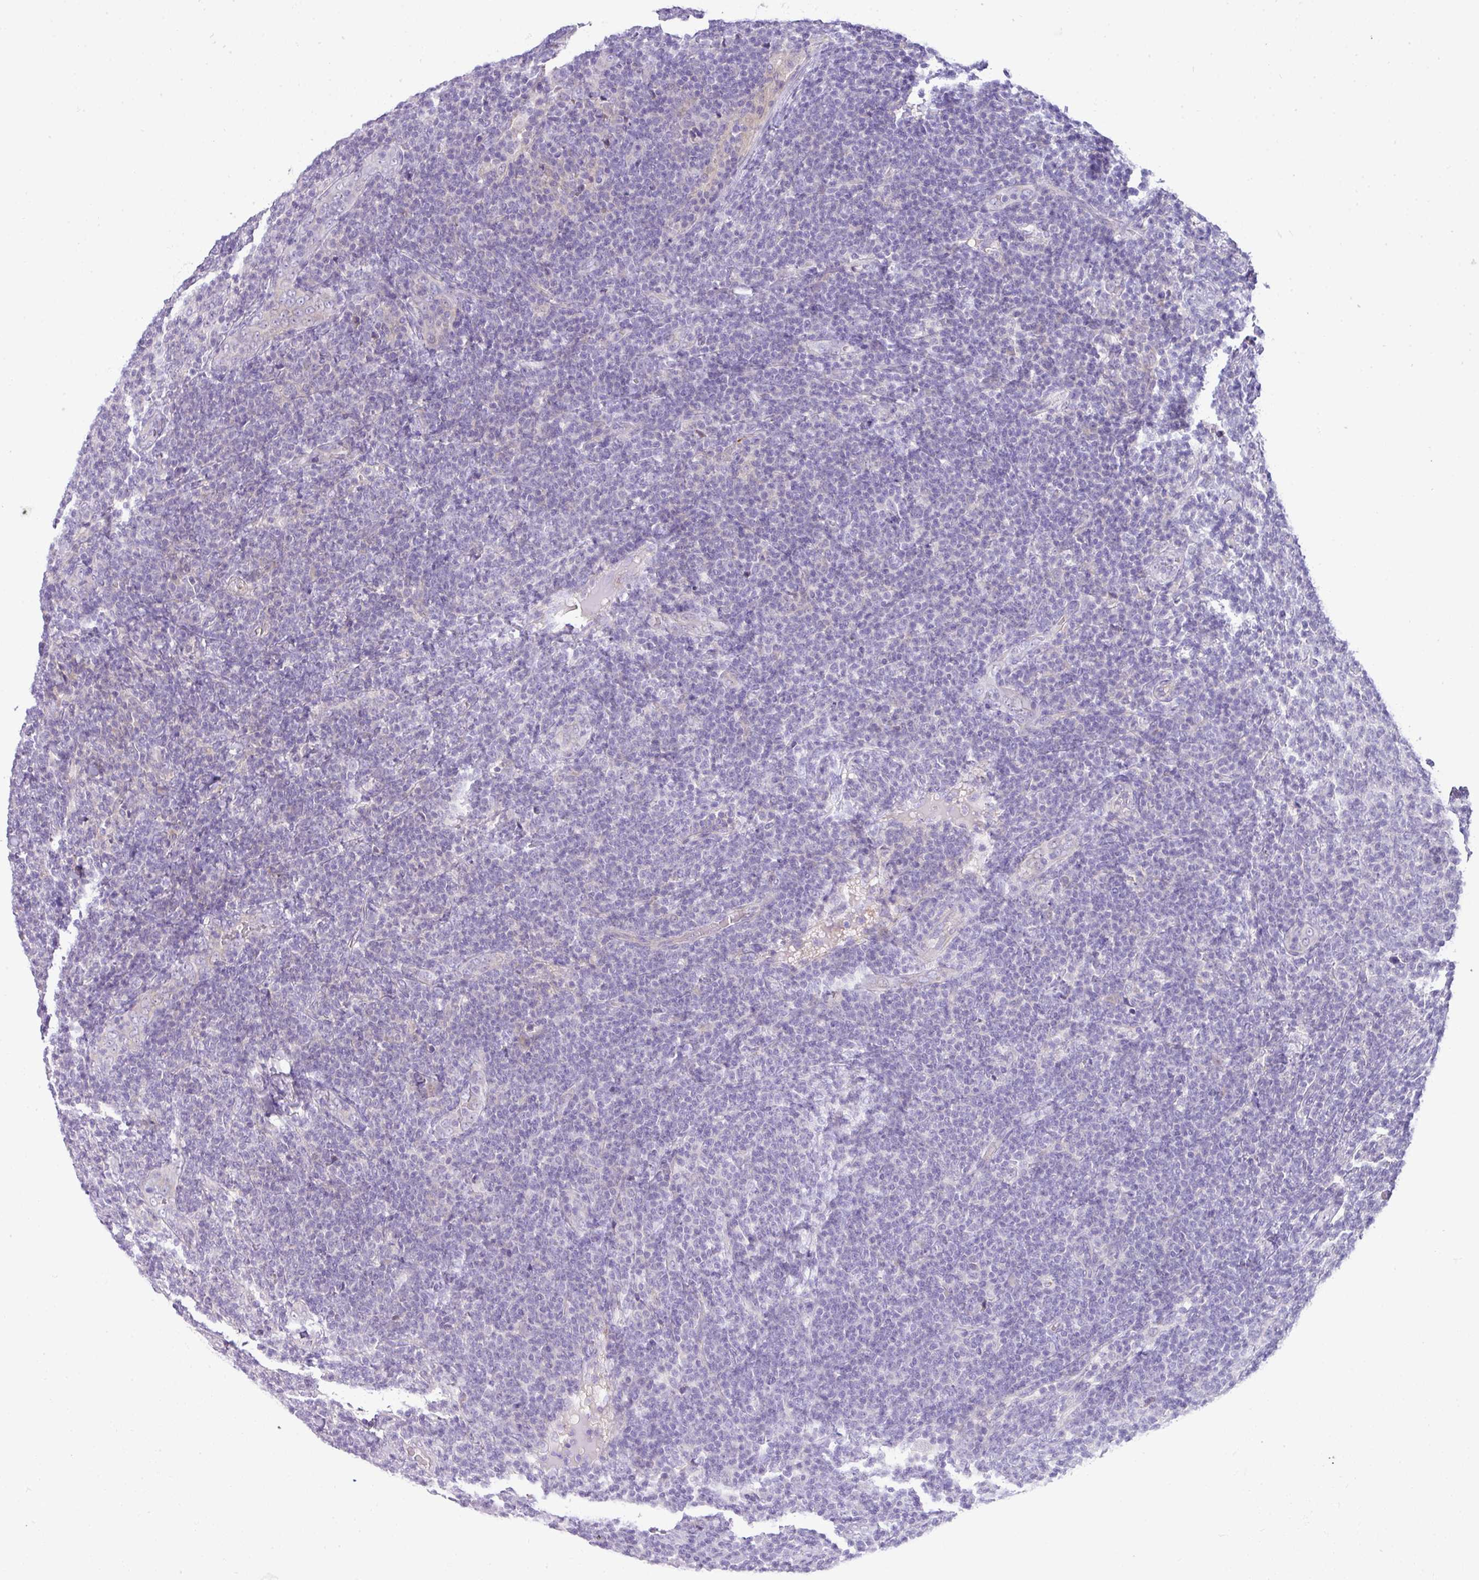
{"staining": {"intensity": "negative", "quantity": "none", "location": "none"}, "tissue": "lymphoma", "cell_type": "Tumor cells", "image_type": "cancer", "snomed": [{"axis": "morphology", "description": "Malignant lymphoma, non-Hodgkin's type, Low grade"}, {"axis": "topography", "description": "Lymph node"}], "caption": "A photomicrograph of malignant lymphoma, non-Hodgkin's type (low-grade) stained for a protein exhibits no brown staining in tumor cells.", "gene": "PIK3R5", "patient": {"sex": "male", "age": 66}}